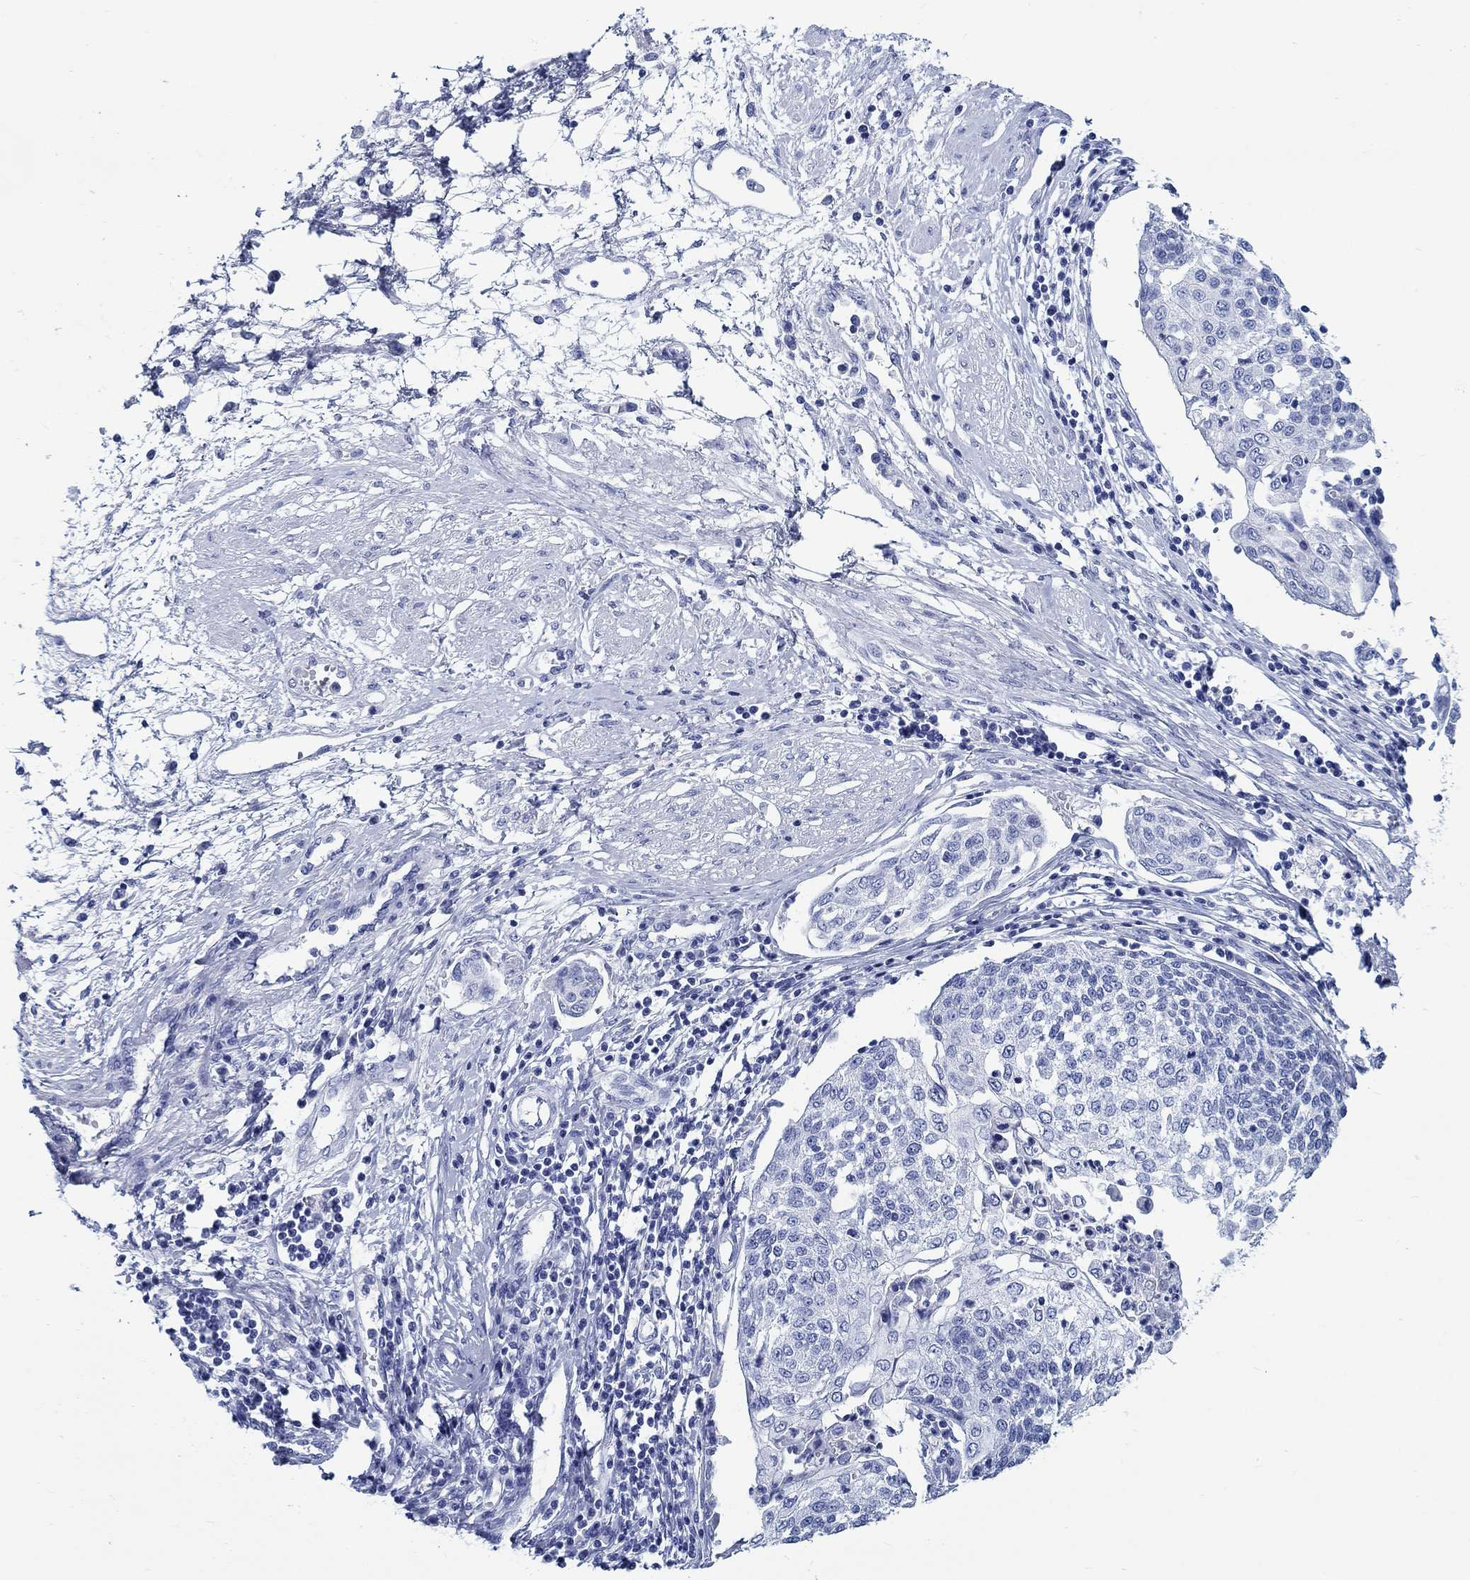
{"staining": {"intensity": "negative", "quantity": "none", "location": "none"}, "tissue": "cervical cancer", "cell_type": "Tumor cells", "image_type": "cancer", "snomed": [{"axis": "morphology", "description": "Squamous cell carcinoma, NOS"}, {"axis": "topography", "description": "Cervix"}], "caption": "Human squamous cell carcinoma (cervical) stained for a protein using IHC displays no expression in tumor cells.", "gene": "RD3L", "patient": {"sex": "female", "age": 34}}